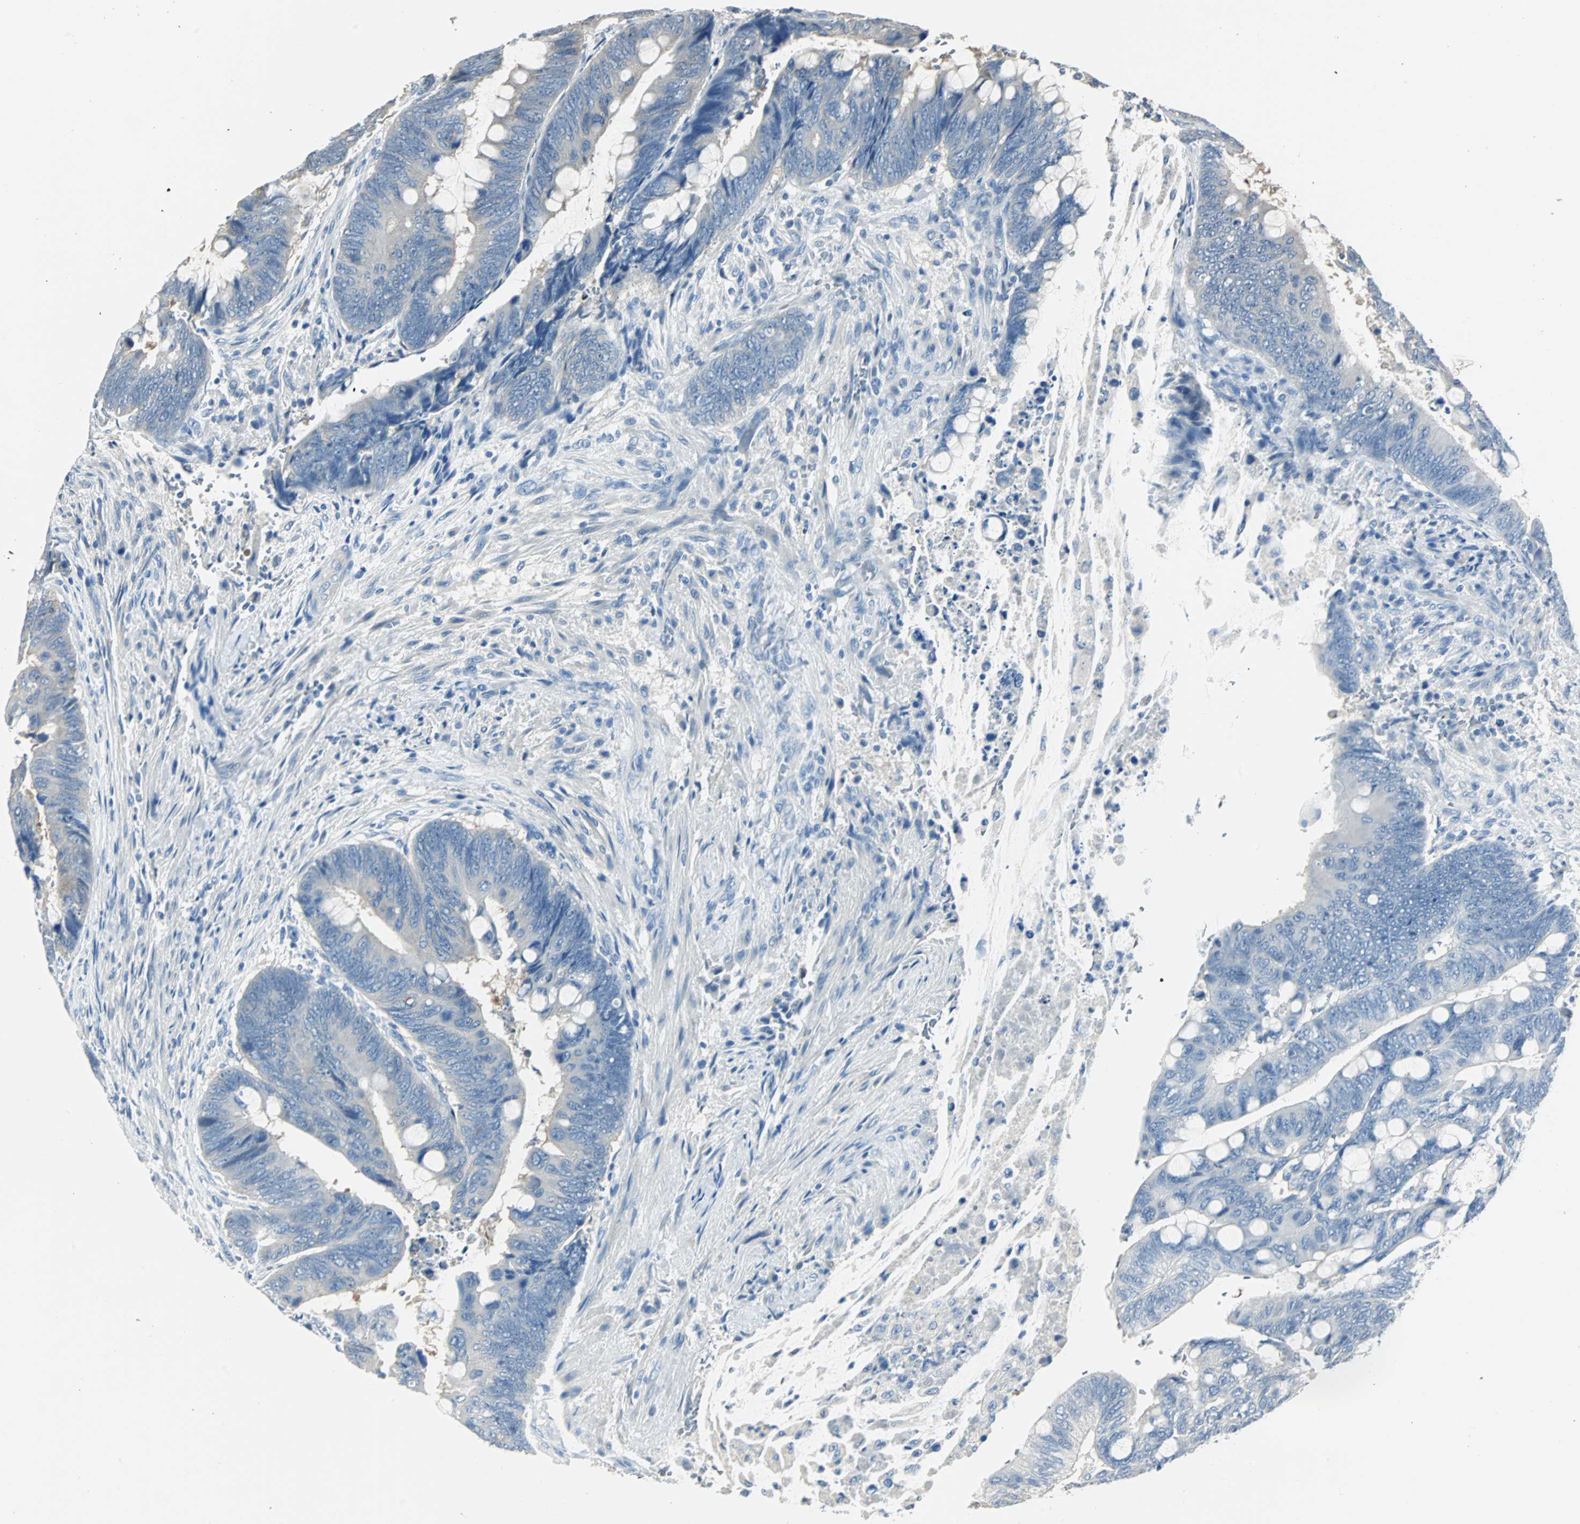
{"staining": {"intensity": "moderate", "quantity": "25%-75%", "location": "cytoplasmic/membranous"}, "tissue": "colorectal cancer", "cell_type": "Tumor cells", "image_type": "cancer", "snomed": [{"axis": "morphology", "description": "Normal tissue, NOS"}, {"axis": "morphology", "description": "Adenocarcinoma, NOS"}, {"axis": "topography", "description": "Rectum"}], "caption": "Protein expression by IHC demonstrates moderate cytoplasmic/membranous expression in about 25%-75% of tumor cells in colorectal adenocarcinoma. (brown staining indicates protein expression, while blue staining denotes nuclei).", "gene": "ABHD2", "patient": {"sex": "male", "age": 92}}